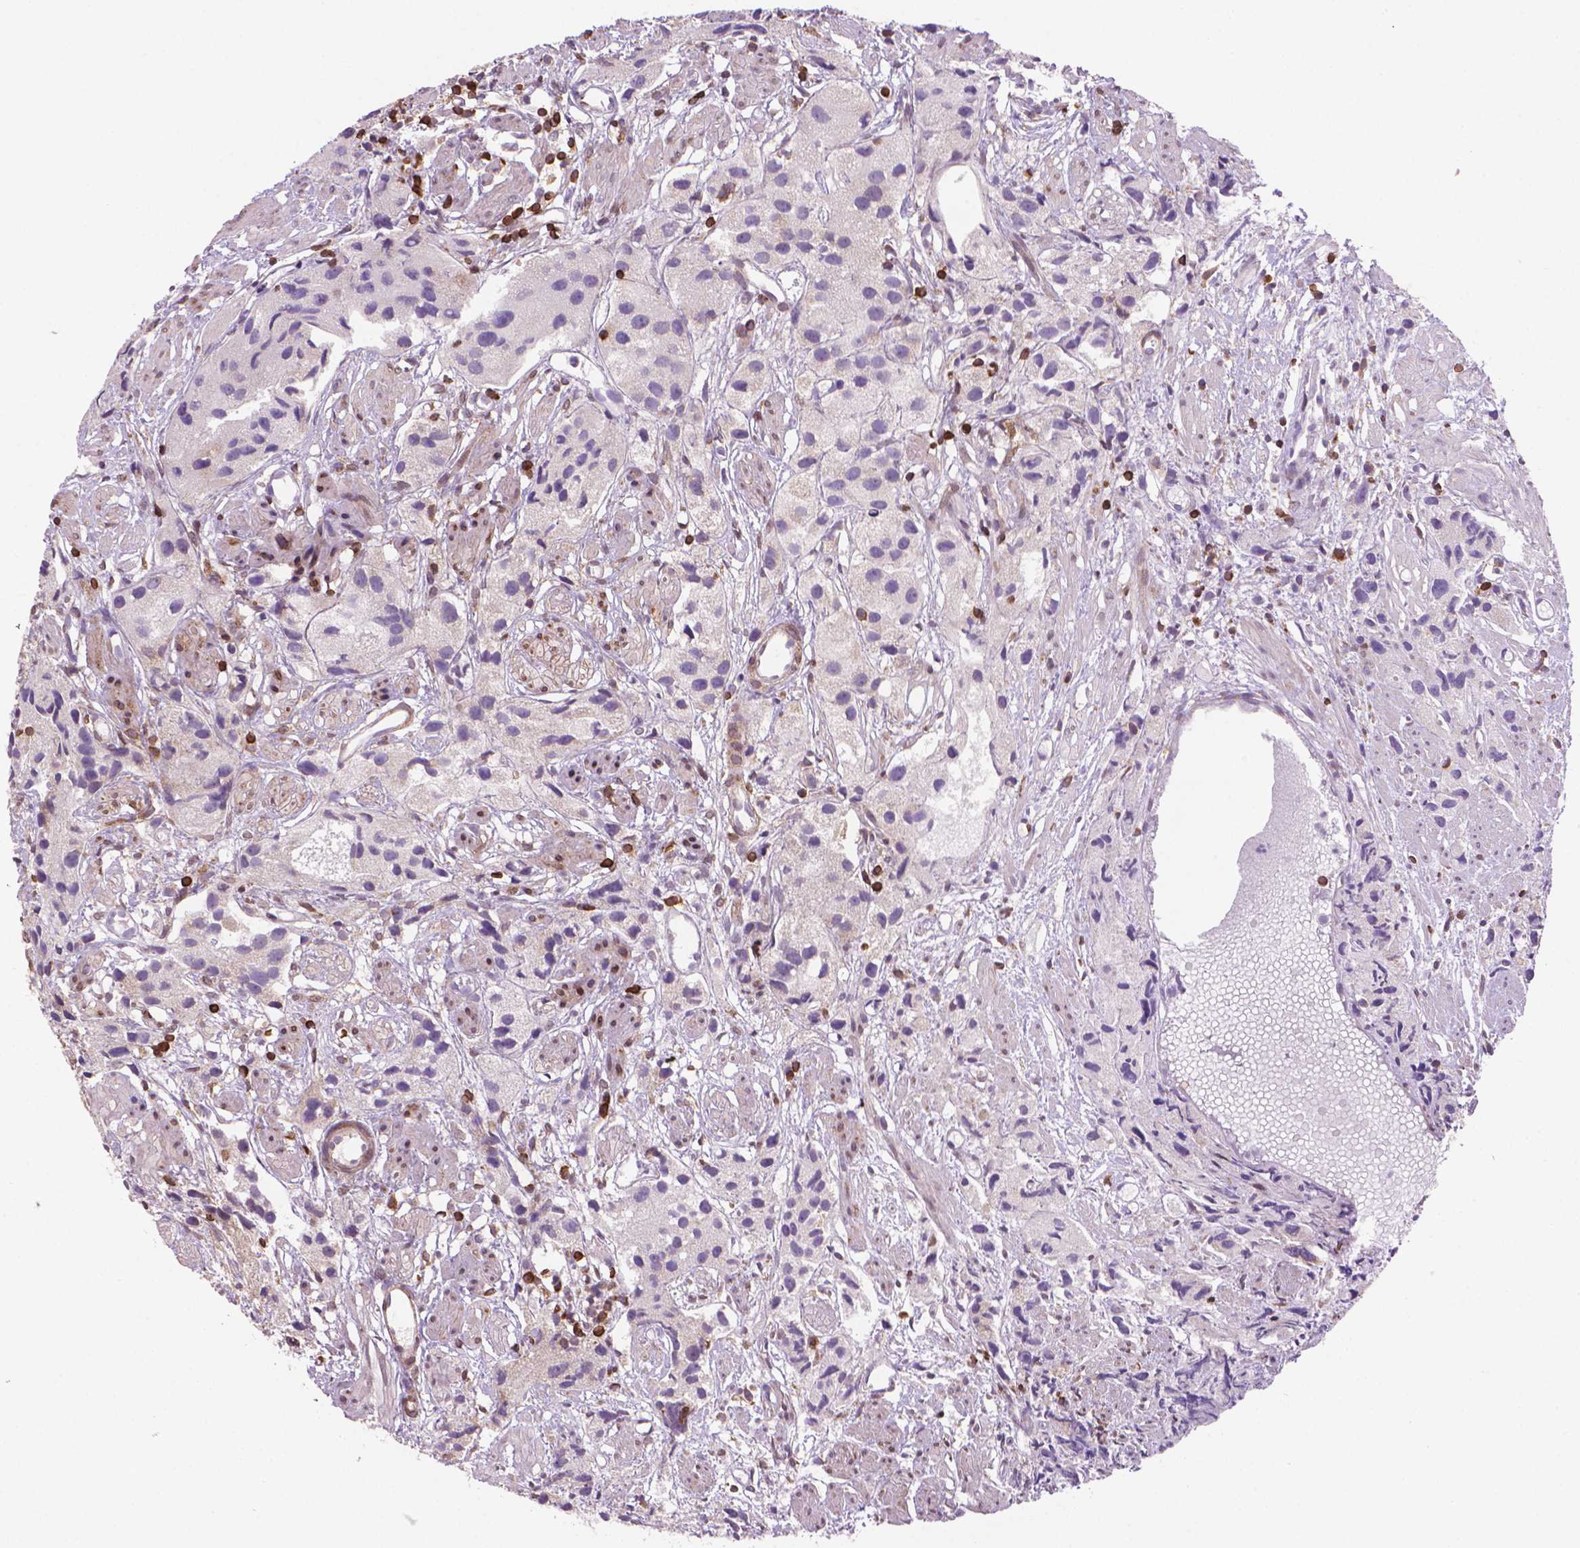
{"staining": {"intensity": "negative", "quantity": "none", "location": "none"}, "tissue": "prostate cancer", "cell_type": "Tumor cells", "image_type": "cancer", "snomed": [{"axis": "morphology", "description": "Adenocarcinoma, High grade"}, {"axis": "topography", "description": "Prostate"}], "caption": "Immunohistochemical staining of human prostate adenocarcinoma (high-grade) demonstrates no significant expression in tumor cells.", "gene": "BCL2", "patient": {"sex": "male", "age": 68}}